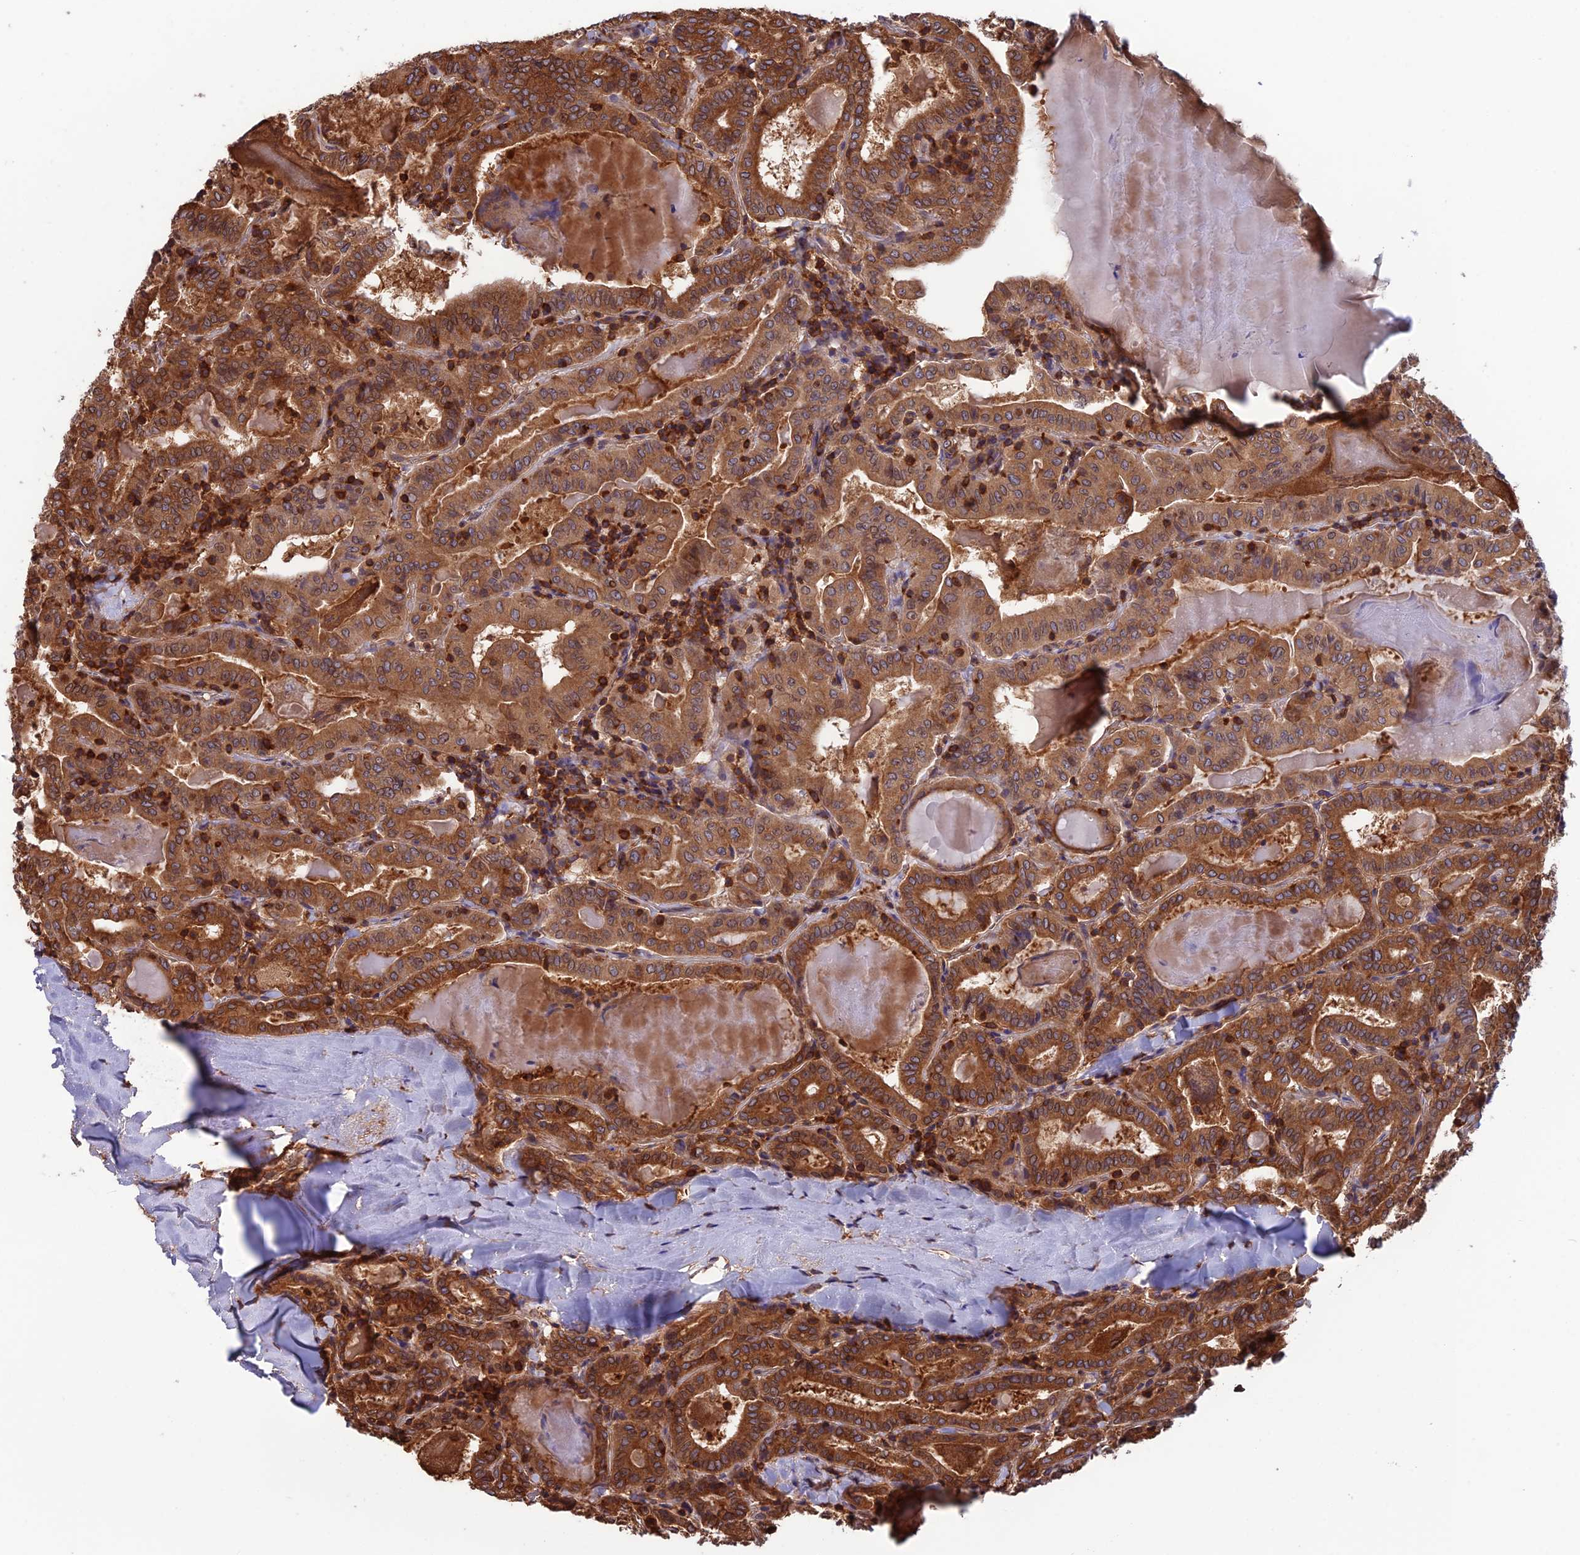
{"staining": {"intensity": "strong", "quantity": ">75%", "location": "cytoplasmic/membranous"}, "tissue": "thyroid cancer", "cell_type": "Tumor cells", "image_type": "cancer", "snomed": [{"axis": "morphology", "description": "Papillary adenocarcinoma, NOS"}, {"axis": "topography", "description": "Thyroid gland"}], "caption": "An immunohistochemistry histopathology image of neoplastic tissue is shown. Protein staining in brown labels strong cytoplasmic/membranous positivity in papillary adenocarcinoma (thyroid) within tumor cells. (Brightfield microscopy of DAB IHC at high magnification).", "gene": "WDR1", "patient": {"sex": "female", "age": 72}}